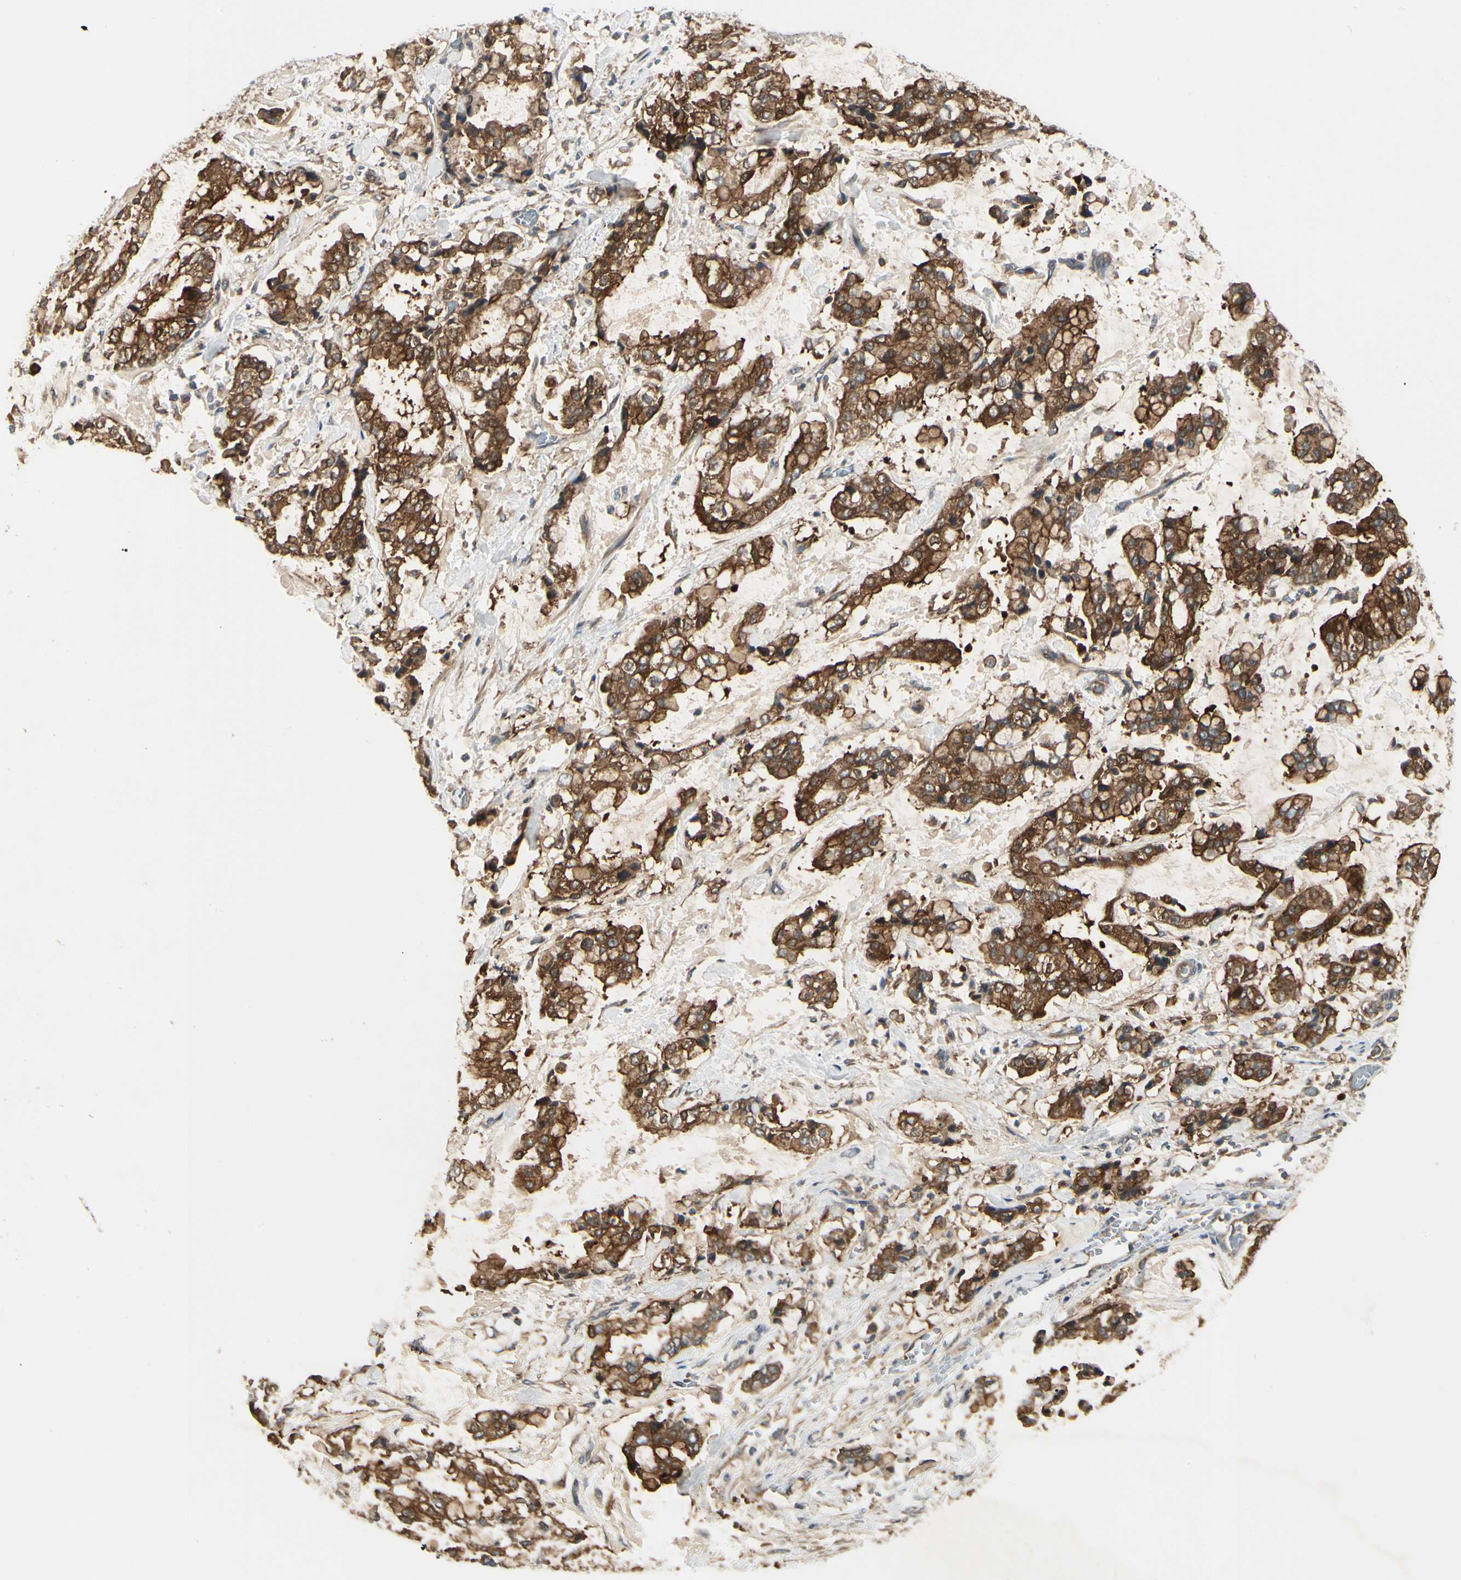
{"staining": {"intensity": "strong", "quantity": ">75%", "location": "cytoplasmic/membranous"}, "tissue": "stomach cancer", "cell_type": "Tumor cells", "image_type": "cancer", "snomed": [{"axis": "morphology", "description": "Normal tissue, NOS"}, {"axis": "morphology", "description": "Adenocarcinoma, NOS"}, {"axis": "topography", "description": "Stomach, upper"}, {"axis": "topography", "description": "Stomach"}], "caption": "A brown stain highlights strong cytoplasmic/membranous staining of a protein in stomach cancer (adenocarcinoma) tumor cells.", "gene": "NME1-NME2", "patient": {"sex": "male", "age": 76}}